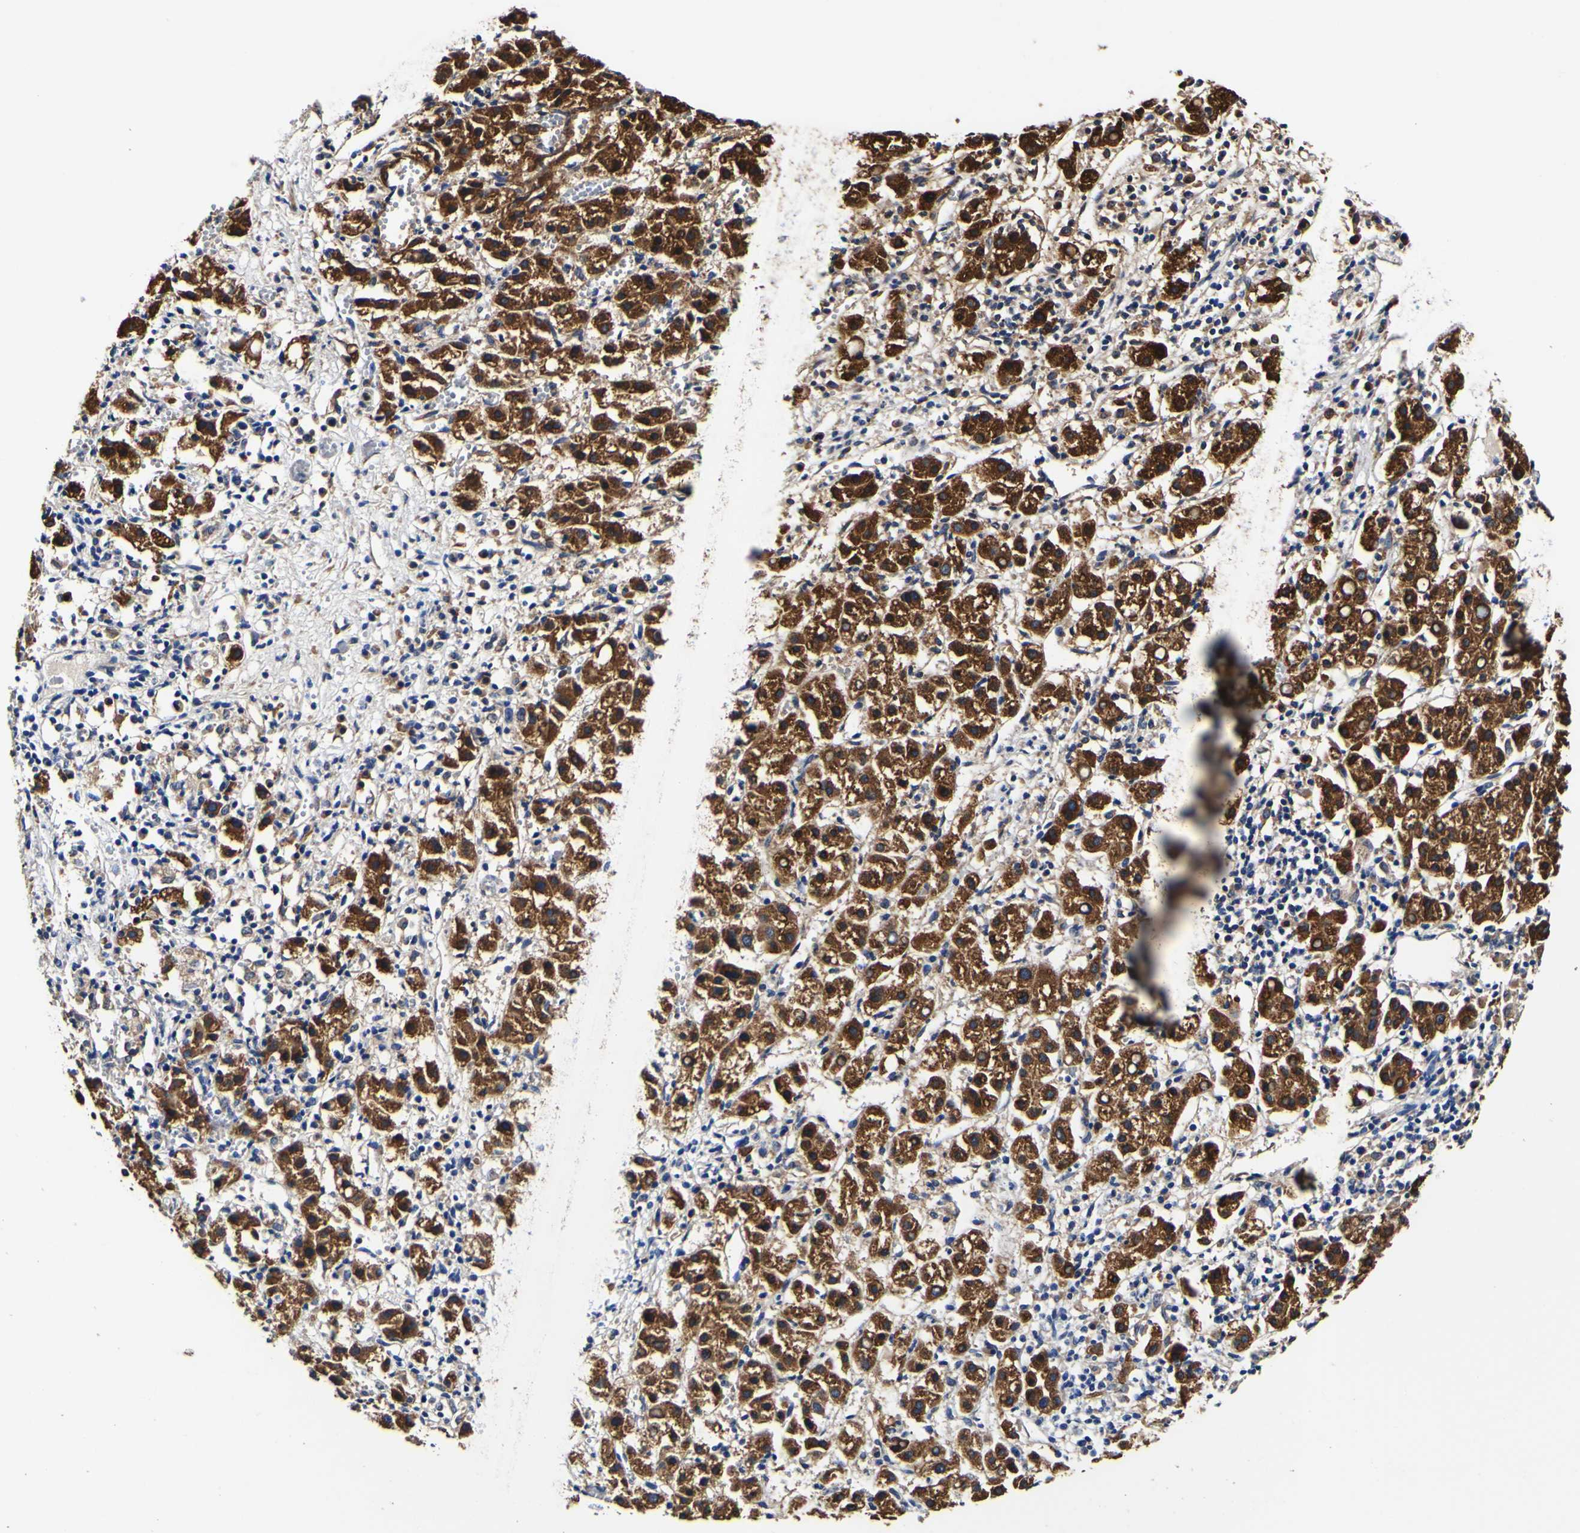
{"staining": {"intensity": "strong", "quantity": ">75%", "location": "cytoplasmic/membranous"}, "tissue": "liver cancer", "cell_type": "Tumor cells", "image_type": "cancer", "snomed": [{"axis": "morphology", "description": "Carcinoma, Hepatocellular, NOS"}, {"axis": "topography", "description": "Liver"}], "caption": "Liver cancer stained for a protein reveals strong cytoplasmic/membranous positivity in tumor cells.", "gene": "P4HB", "patient": {"sex": "female", "age": 58}}